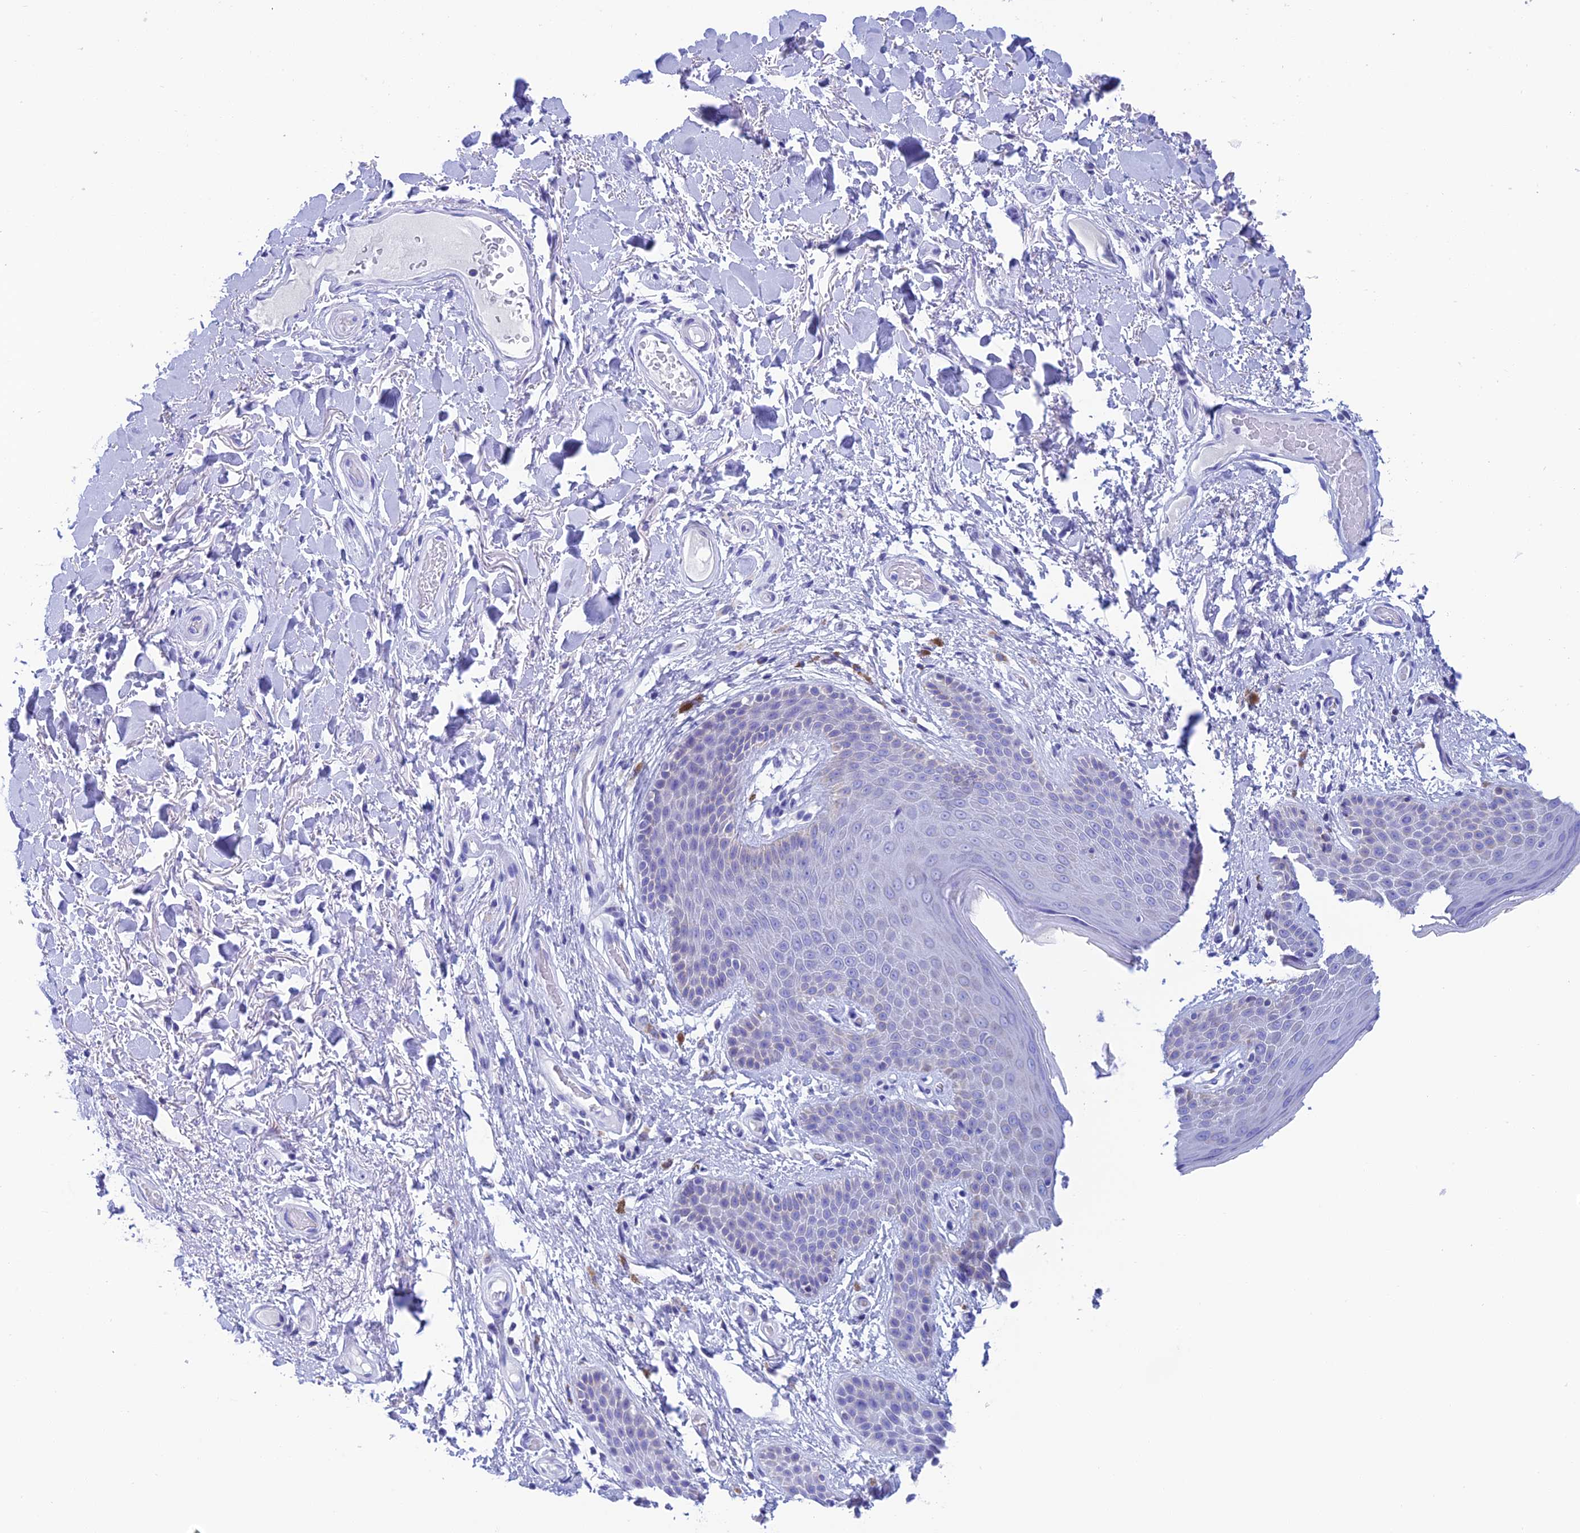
{"staining": {"intensity": "negative", "quantity": "none", "location": "none"}, "tissue": "skin", "cell_type": "Epidermal cells", "image_type": "normal", "snomed": [{"axis": "morphology", "description": "Normal tissue, NOS"}, {"axis": "topography", "description": "Anal"}], "caption": "The histopathology image demonstrates no staining of epidermal cells in normal skin. (Stains: DAB (3,3'-diaminobenzidine) immunohistochemistry with hematoxylin counter stain, Microscopy: brightfield microscopy at high magnification).", "gene": "NXPE4", "patient": {"sex": "male", "age": 74}}